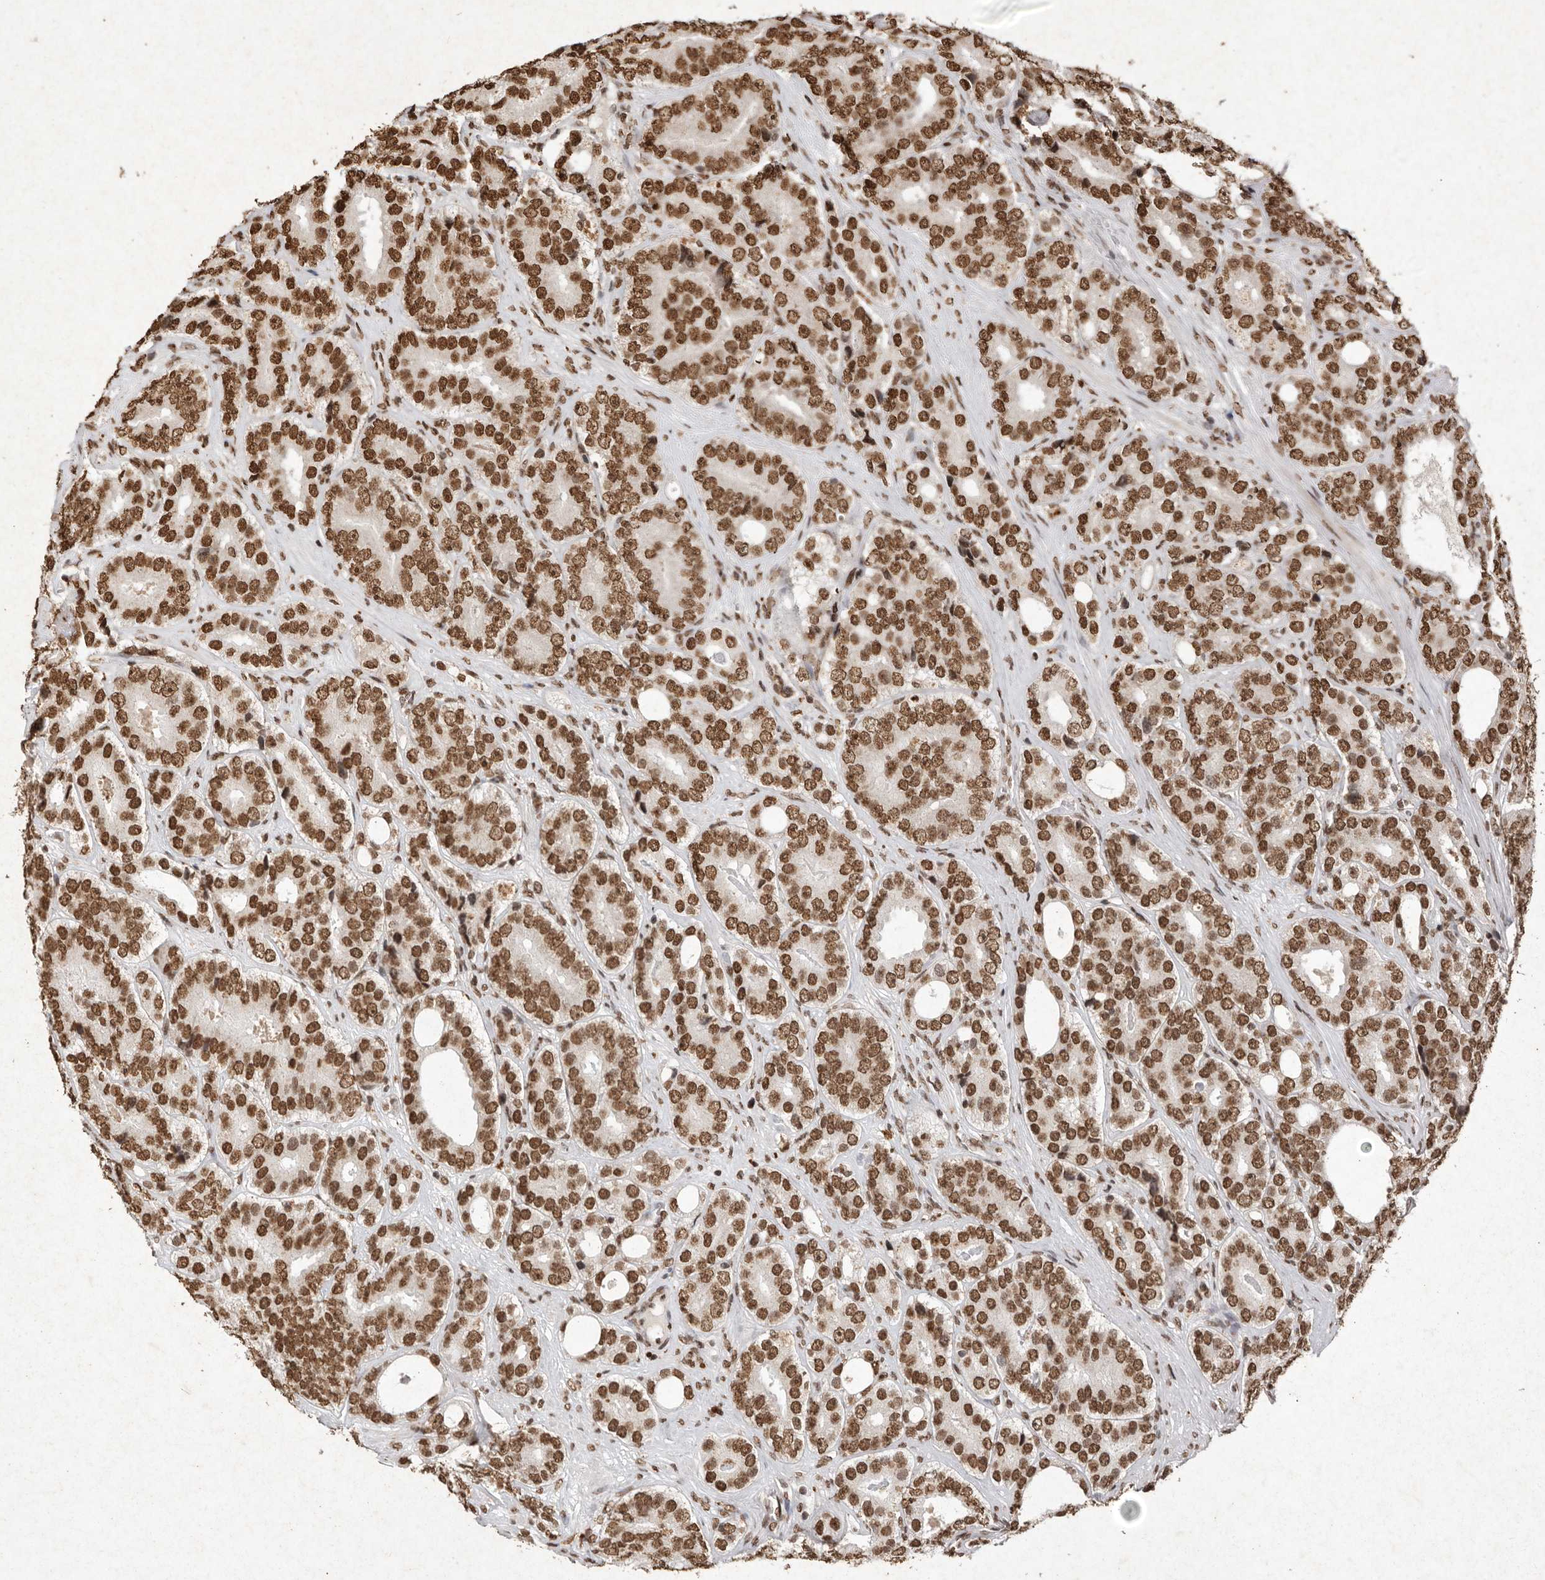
{"staining": {"intensity": "strong", "quantity": ">75%", "location": "nuclear"}, "tissue": "prostate cancer", "cell_type": "Tumor cells", "image_type": "cancer", "snomed": [{"axis": "morphology", "description": "Adenocarcinoma, High grade"}, {"axis": "topography", "description": "Prostate"}], "caption": "High-magnification brightfield microscopy of prostate cancer (high-grade adenocarcinoma) stained with DAB (brown) and counterstained with hematoxylin (blue). tumor cells exhibit strong nuclear positivity is present in approximately>75% of cells. Immunohistochemistry stains the protein in brown and the nuclei are stained blue.", "gene": "NKX3-2", "patient": {"sex": "male", "age": 56}}